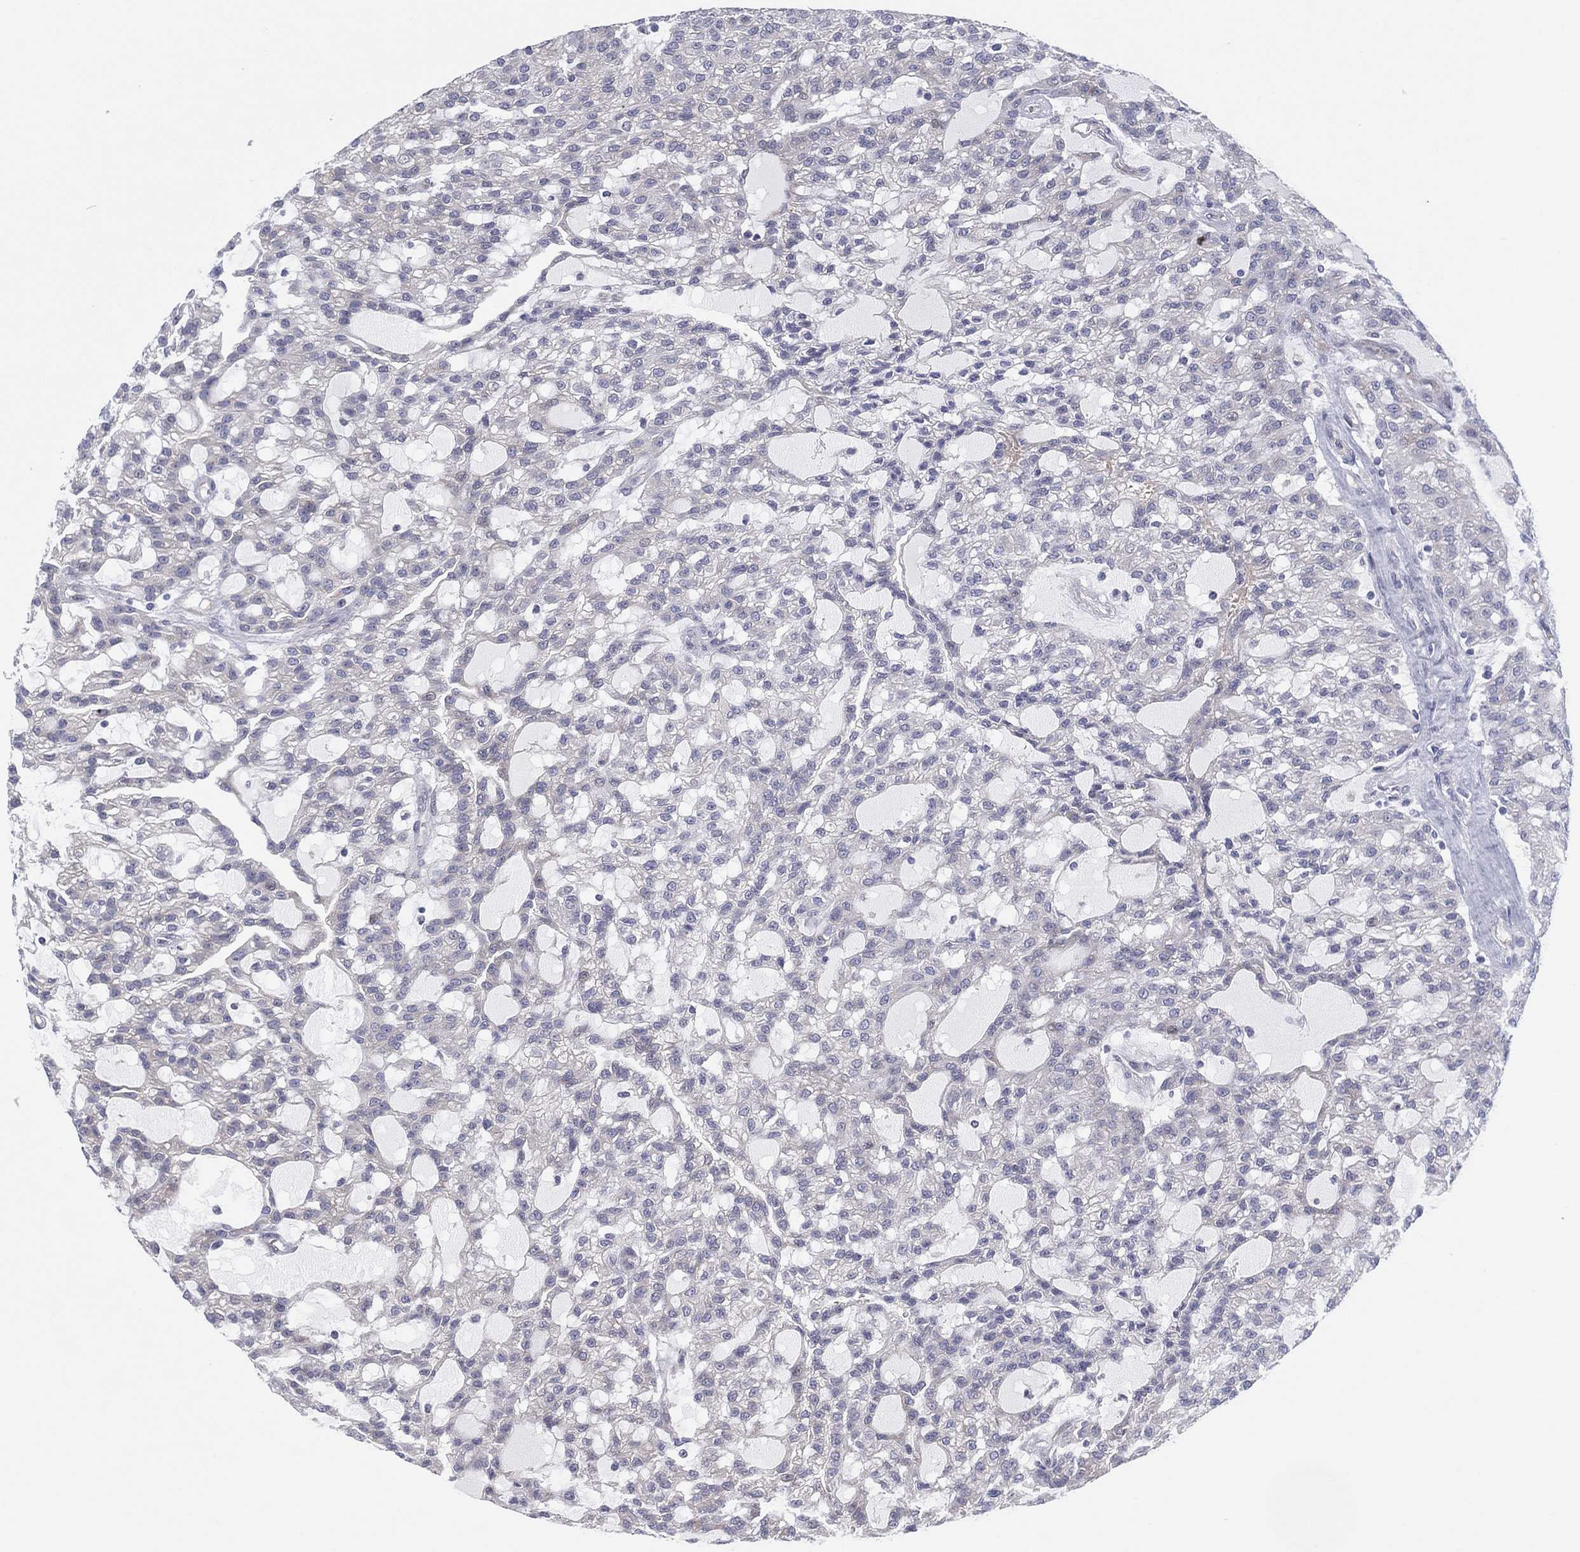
{"staining": {"intensity": "negative", "quantity": "none", "location": "none"}, "tissue": "renal cancer", "cell_type": "Tumor cells", "image_type": "cancer", "snomed": [{"axis": "morphology", "description": "Adenocarcinoma, NOS"}, {"axis": "topography", "description": "Kidney"}], "caption": "The immunohistochemistry image has no significant expression in tumor cells of adenocarcinoma (renal) tissue.", "gene": "HEATR4", "patient": {"sex": "male", "age": 63}}